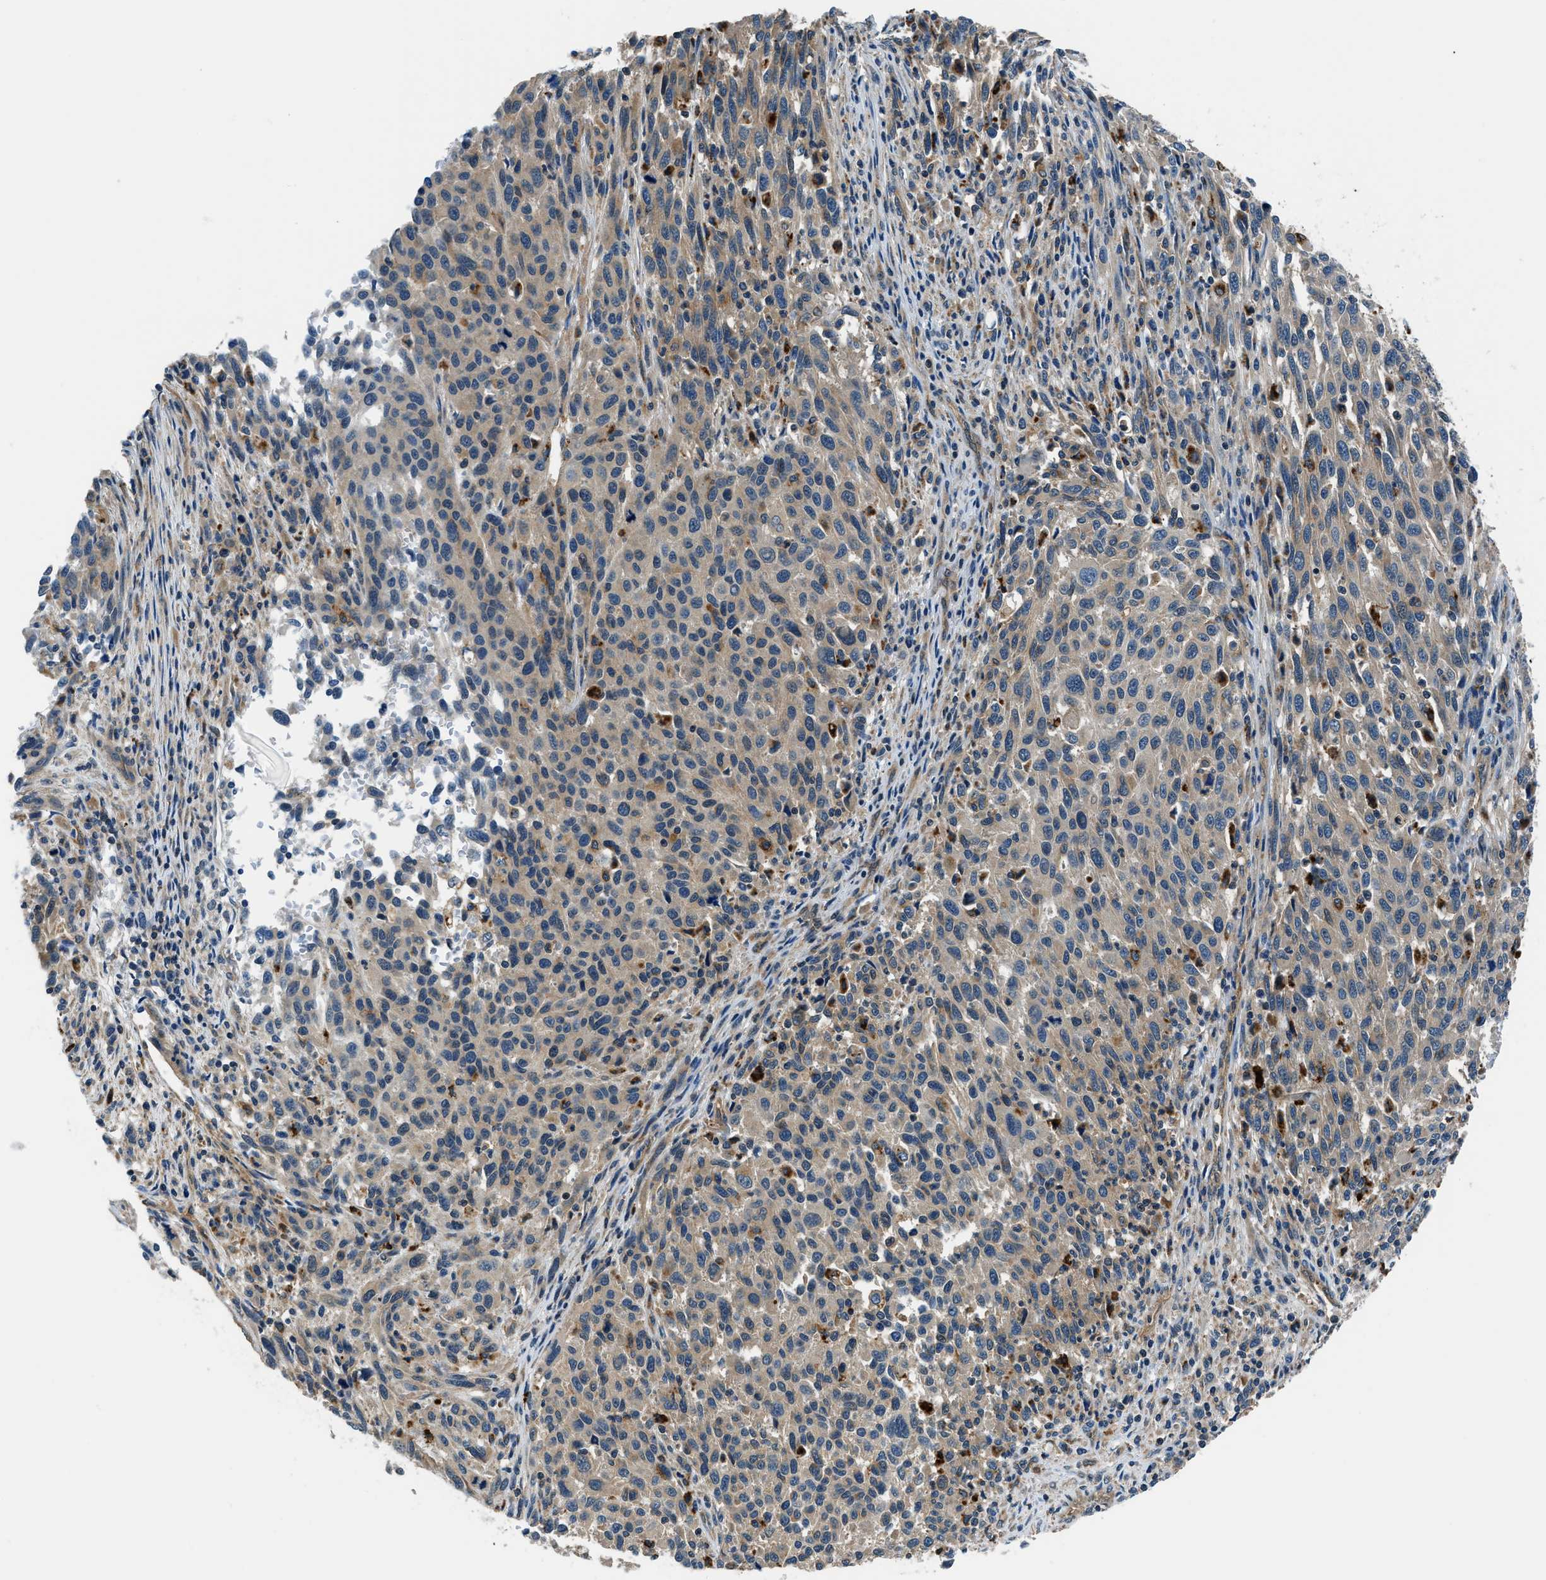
{"staining": {"intensity": "weak", "quantity": ">75%", "location": "cytoplasmic/membranous"}, "tissue": "melanoma", "cell_type": "Tumor cells", "image_type": "cancer", "snomed": [{"axis": "morphology", "description": "Malignant melanoma, Metastatic site"}, {"axis": "topography", "description": "Lymph node"}], "caption": "An image of malignant melanoma (metastatic site) stained for a protein exhibits weak cytoplasmic/membranous brown staining in tumor cells.", "gene": "SLC19A2", "patient": {"sex": "male", "age": 61}}